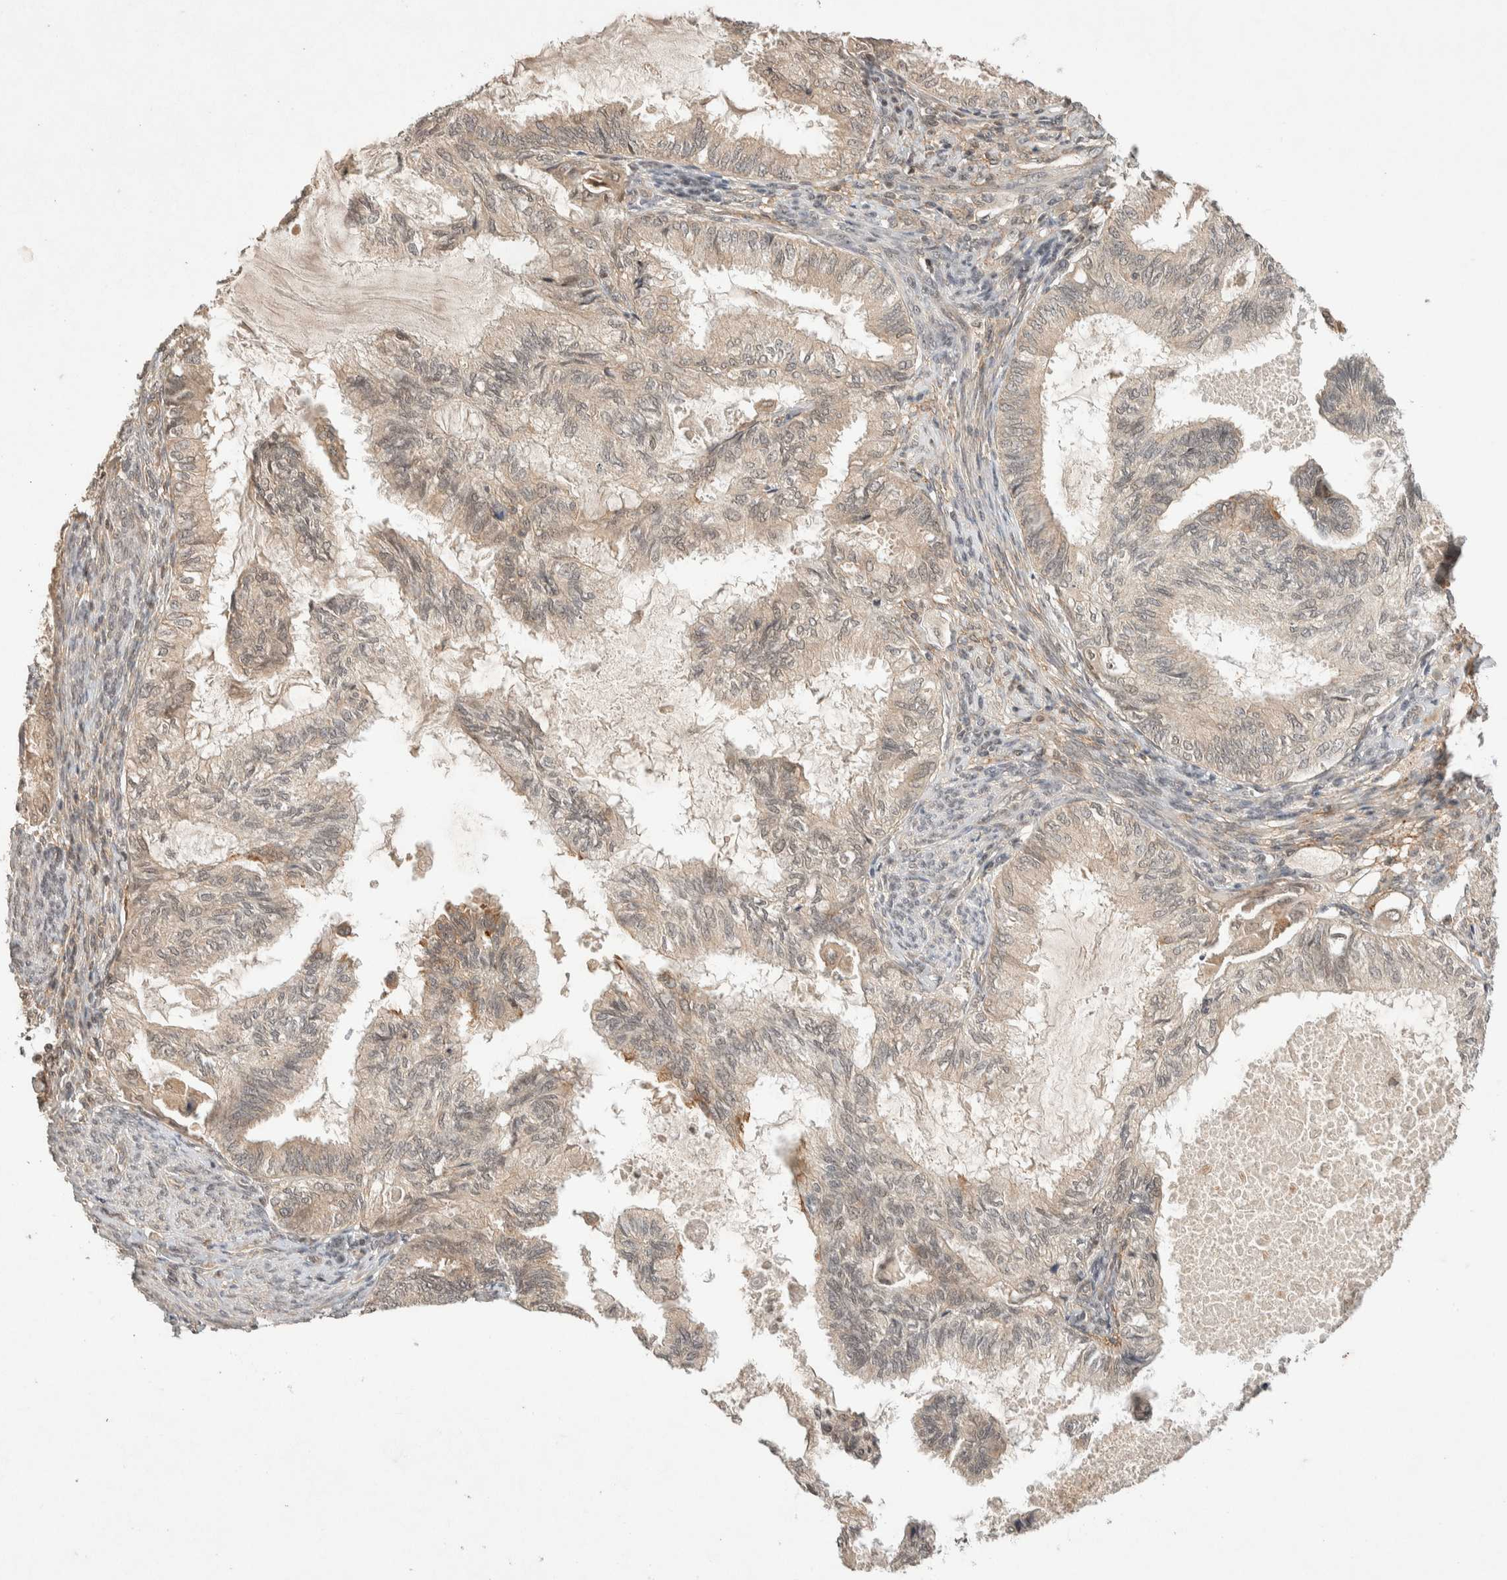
{"staining": {"intensity": "weak", "quantity": "<25%", "location": "cytoplasmic/membranous,nuclear"}, "tissue": "cervical cancer", "cell_type": "Tumor cells", "image_type": "cancer", "snomed": [{"axis": "morphology", "description": "Normal tissue, NOS"}, {"axis": "morphology", "description": "Adenocarcinoma, NOS"}, {"axis": "topography", "description": "Cervix"}, {"axis": "topography", "description": "Endometrium"}], "caption": "DAB (3,3'-diaminobenzidine) immunohistochemical staining of adenocarcinoma (cervical) shows no significant staining in tumor cells.", "gene": "THRA", "patient": {"sex": "female", "age": 86}}